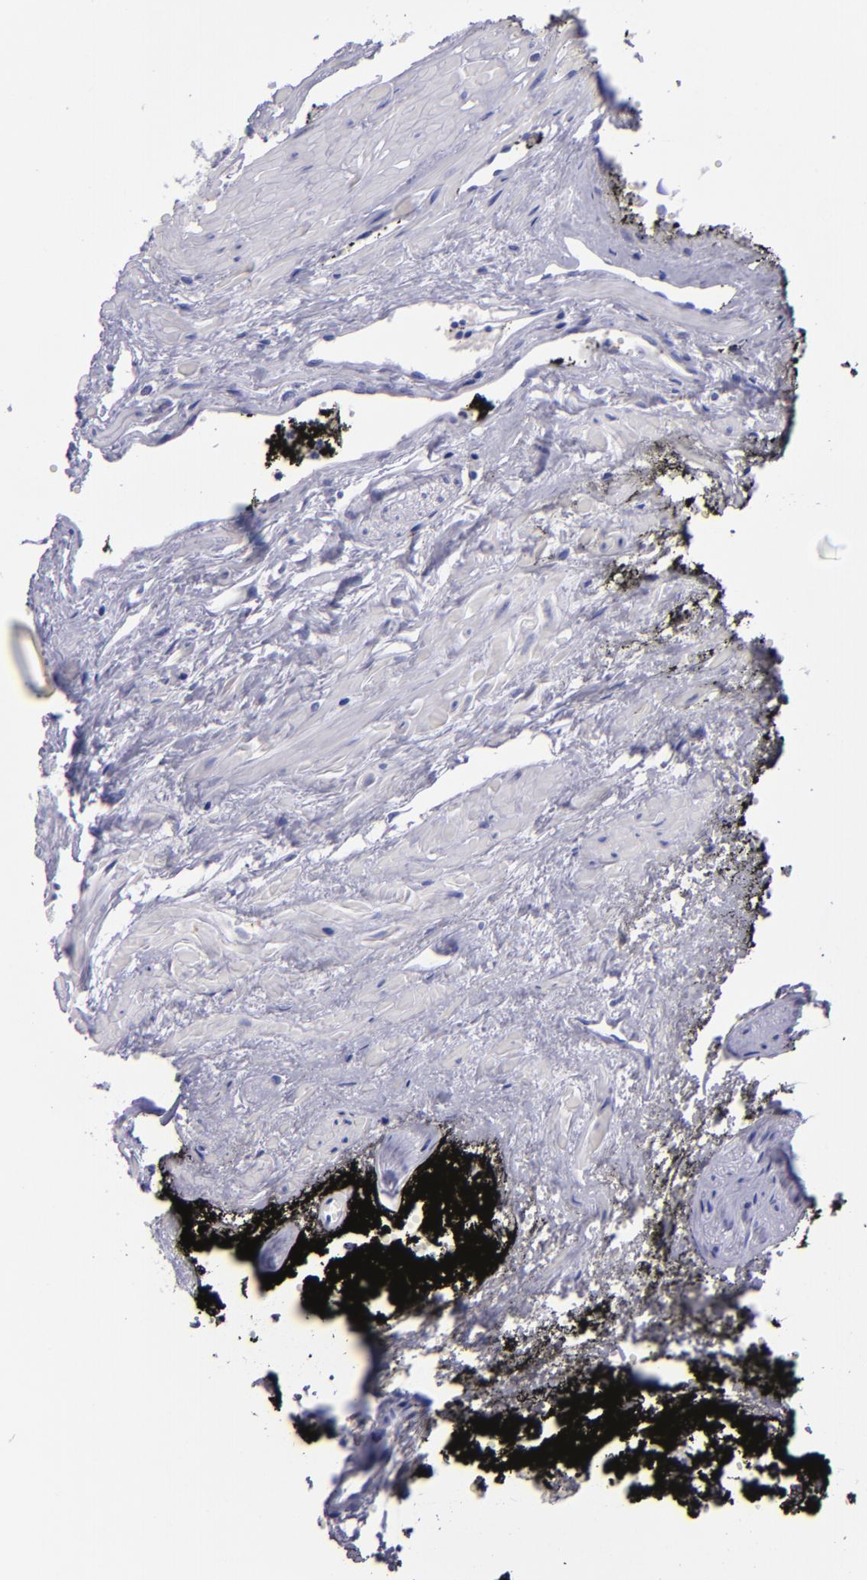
{"staining": {"intensity": "negative", "quantity": "none", "location": "none"}, "tissue": "prostate cancer", "cell_type": "Tumor cells", "image_type": "cancer", "snomed": [{"axis": "morphology", "description": "Adenocarcinoma, High grade"}, {"axis": "topography", "description": "Prostate"}], "caption": "Immunohistochemistry of prostate cancer (adenocarcinoma (high-grade)) displays no staining in tumor cells.", "gene": "TNNT3", "patient": {"sex": "male", "age": 56}}